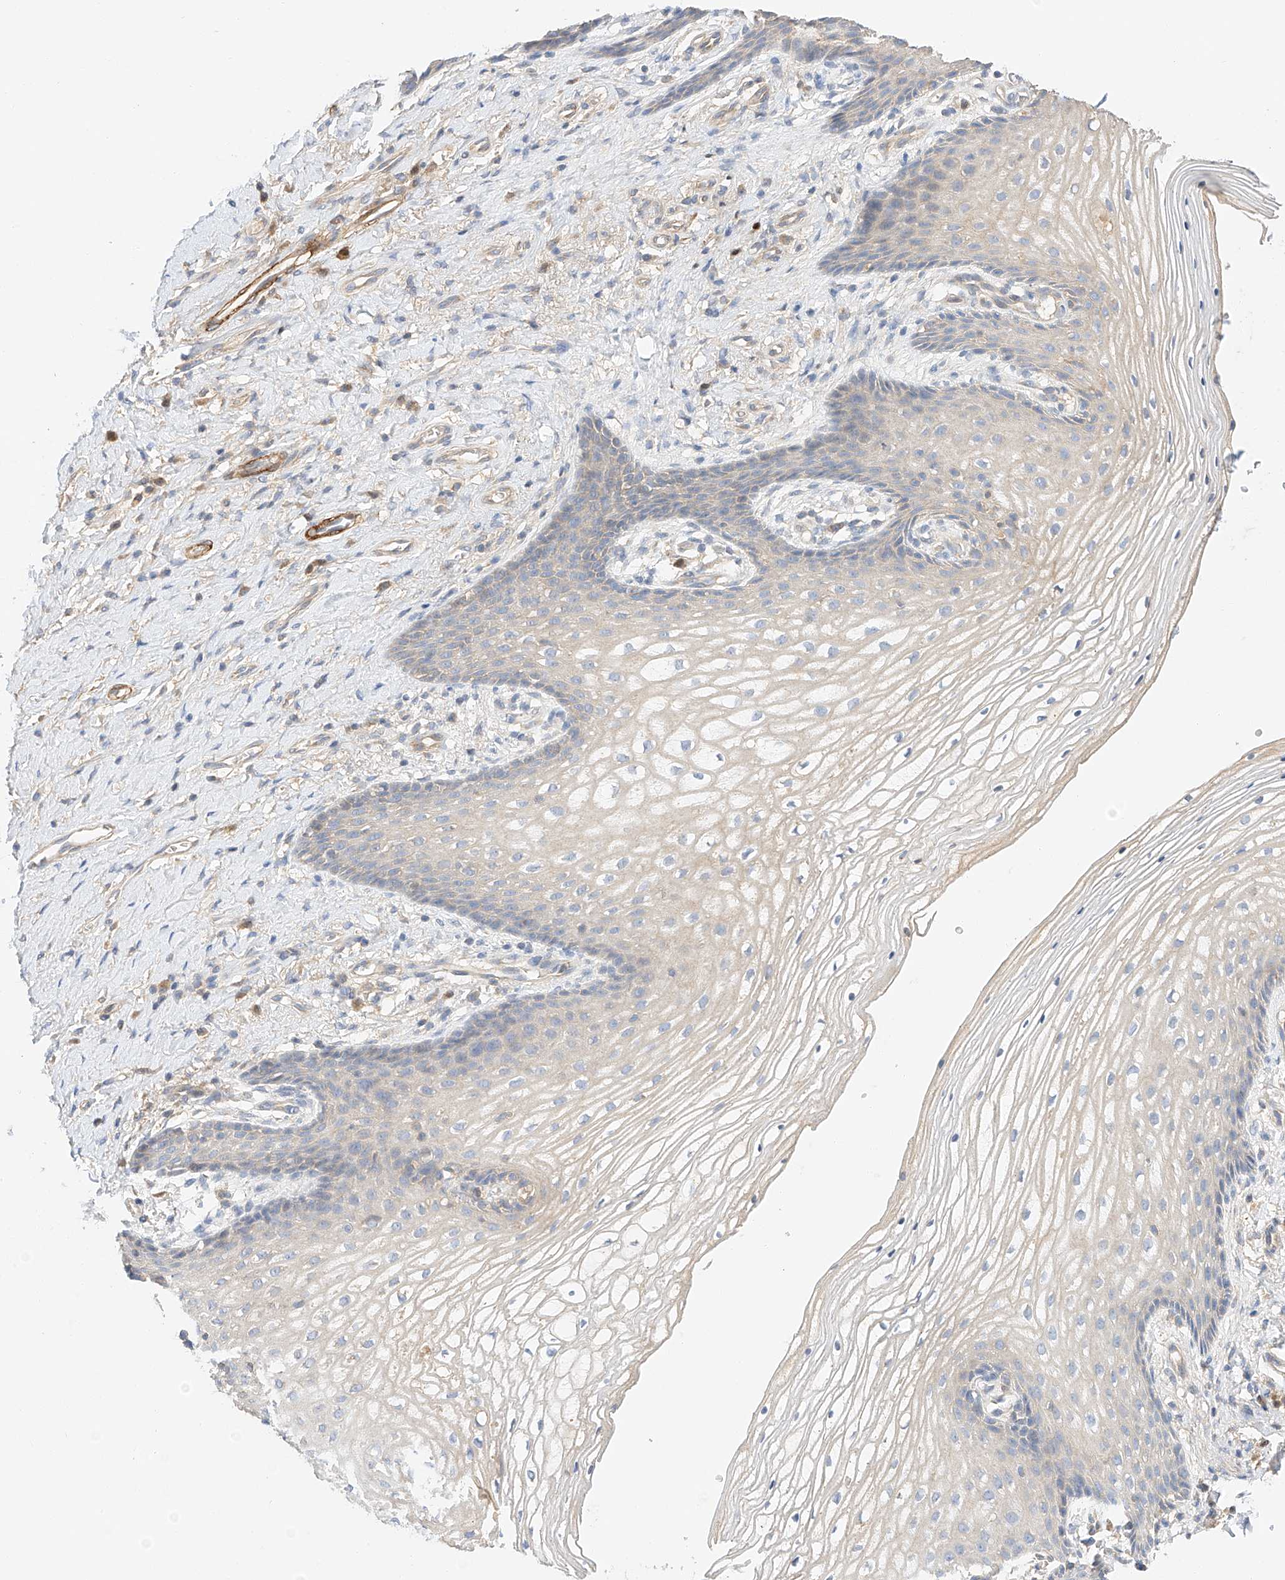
{"staining": {"intensity": "moderate", "quantity": "<25%", "location": "cytoplasmic/membranous"}, "tissue": "vagina", "cell_type": "Squamous epithelial cells", "image_type": "normal", "snomed": [{"axis": "morphology", "description": "Normal tissue, NOS"}, {"axis": "topography", "description": "Vagina"}], "caption": "Immunohistochemistry (IHC) (DAB (3,3'-diaminobenzidine)) staining of normal human vagina reveals moderate cytoplasmic/membranous protein positivity in approximately <25% of squamous epithelial cells.", "gene": "C6orf118", "patient": {"sex": "female", "age": 60}}